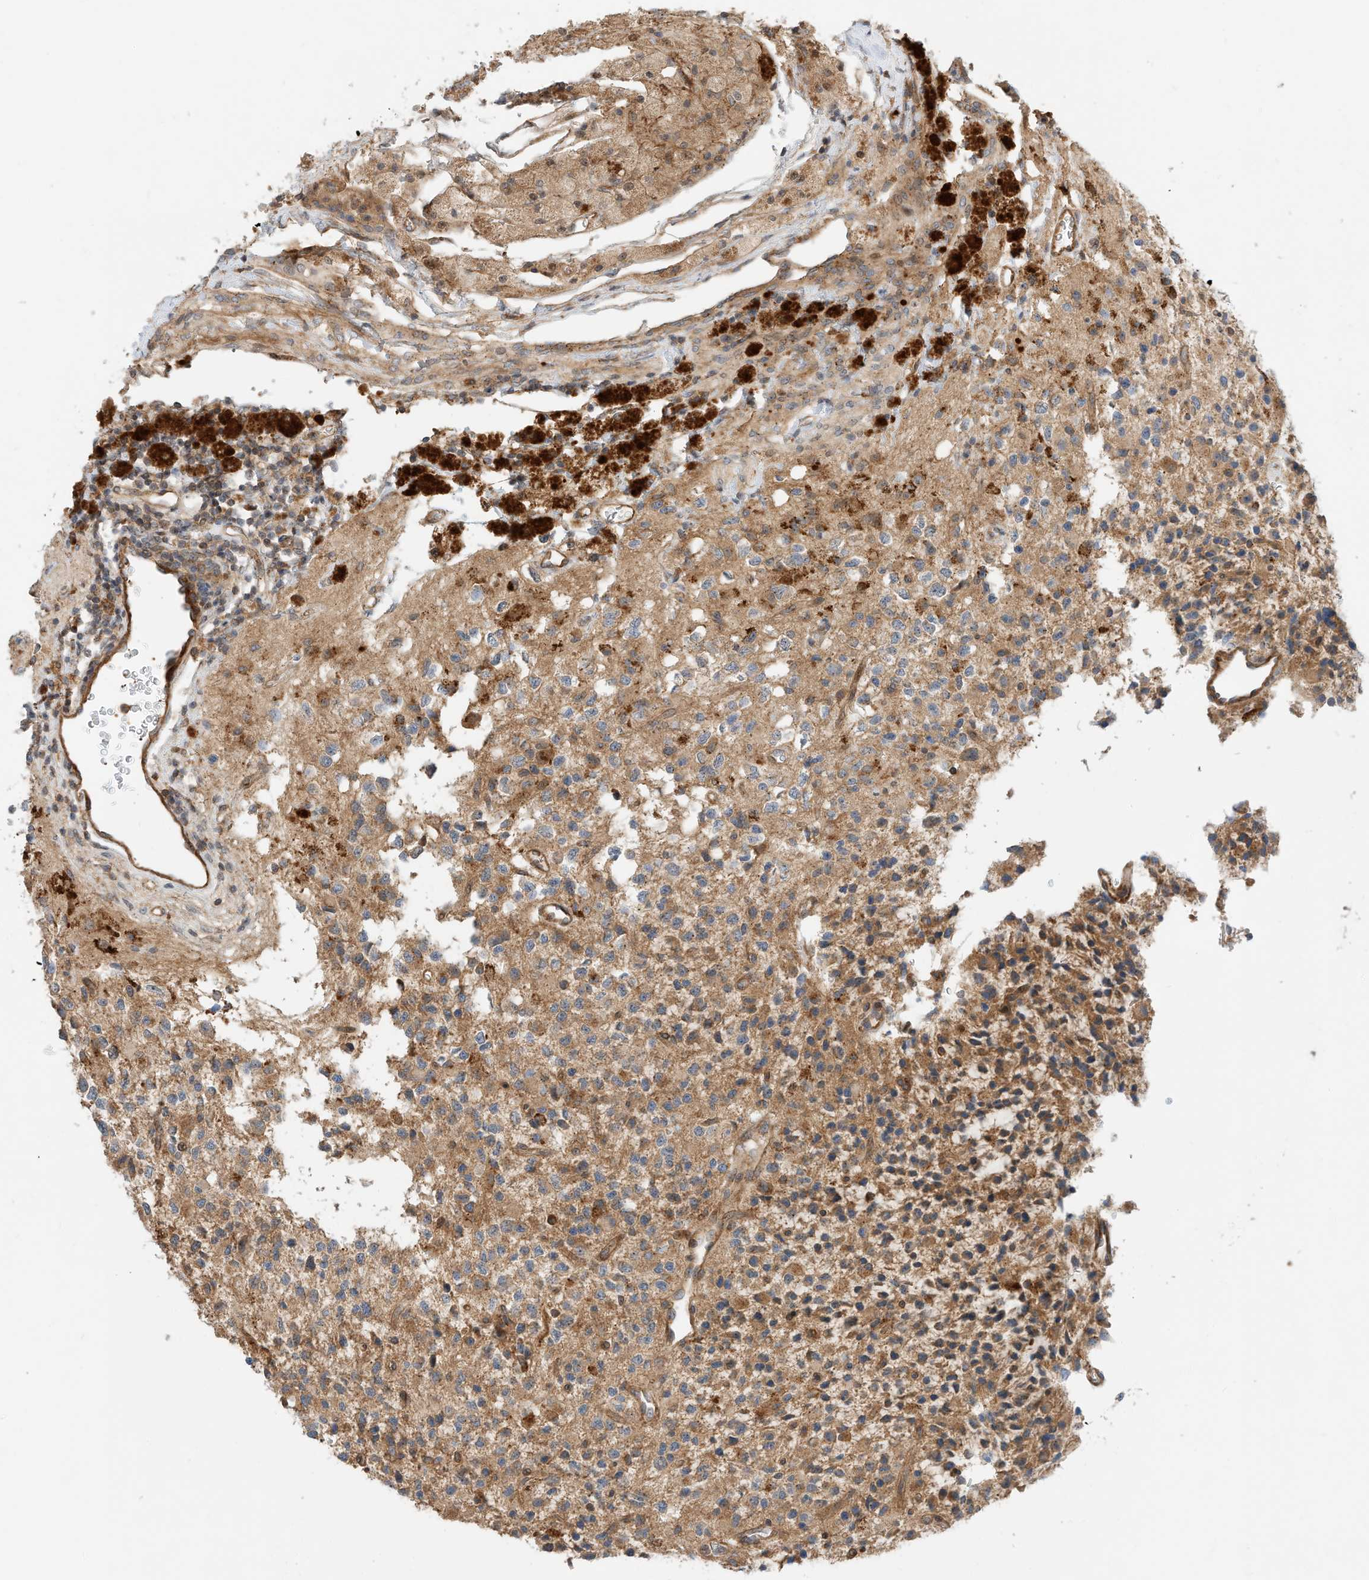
{"staining": {"intensity": "moderate", "quantity": "<25%", "location": "cytoplasmic/membranous"}, "tissue": "glioma", "cell_type": "Tumor cells", "image_type": "cancer", "snomed": [{"axis": "morphology", "description": "Glioma, malignant, High grade"}, {"axis": "topography", "description": "Brain"}], "caption": "Tumor cells reveal low levels of moderate cytoplasmic/membranous expression in approximately <25% of cells in human glioma.", "gene": "CPAMD8", "patient": {"sex": "male", "age": 34}}